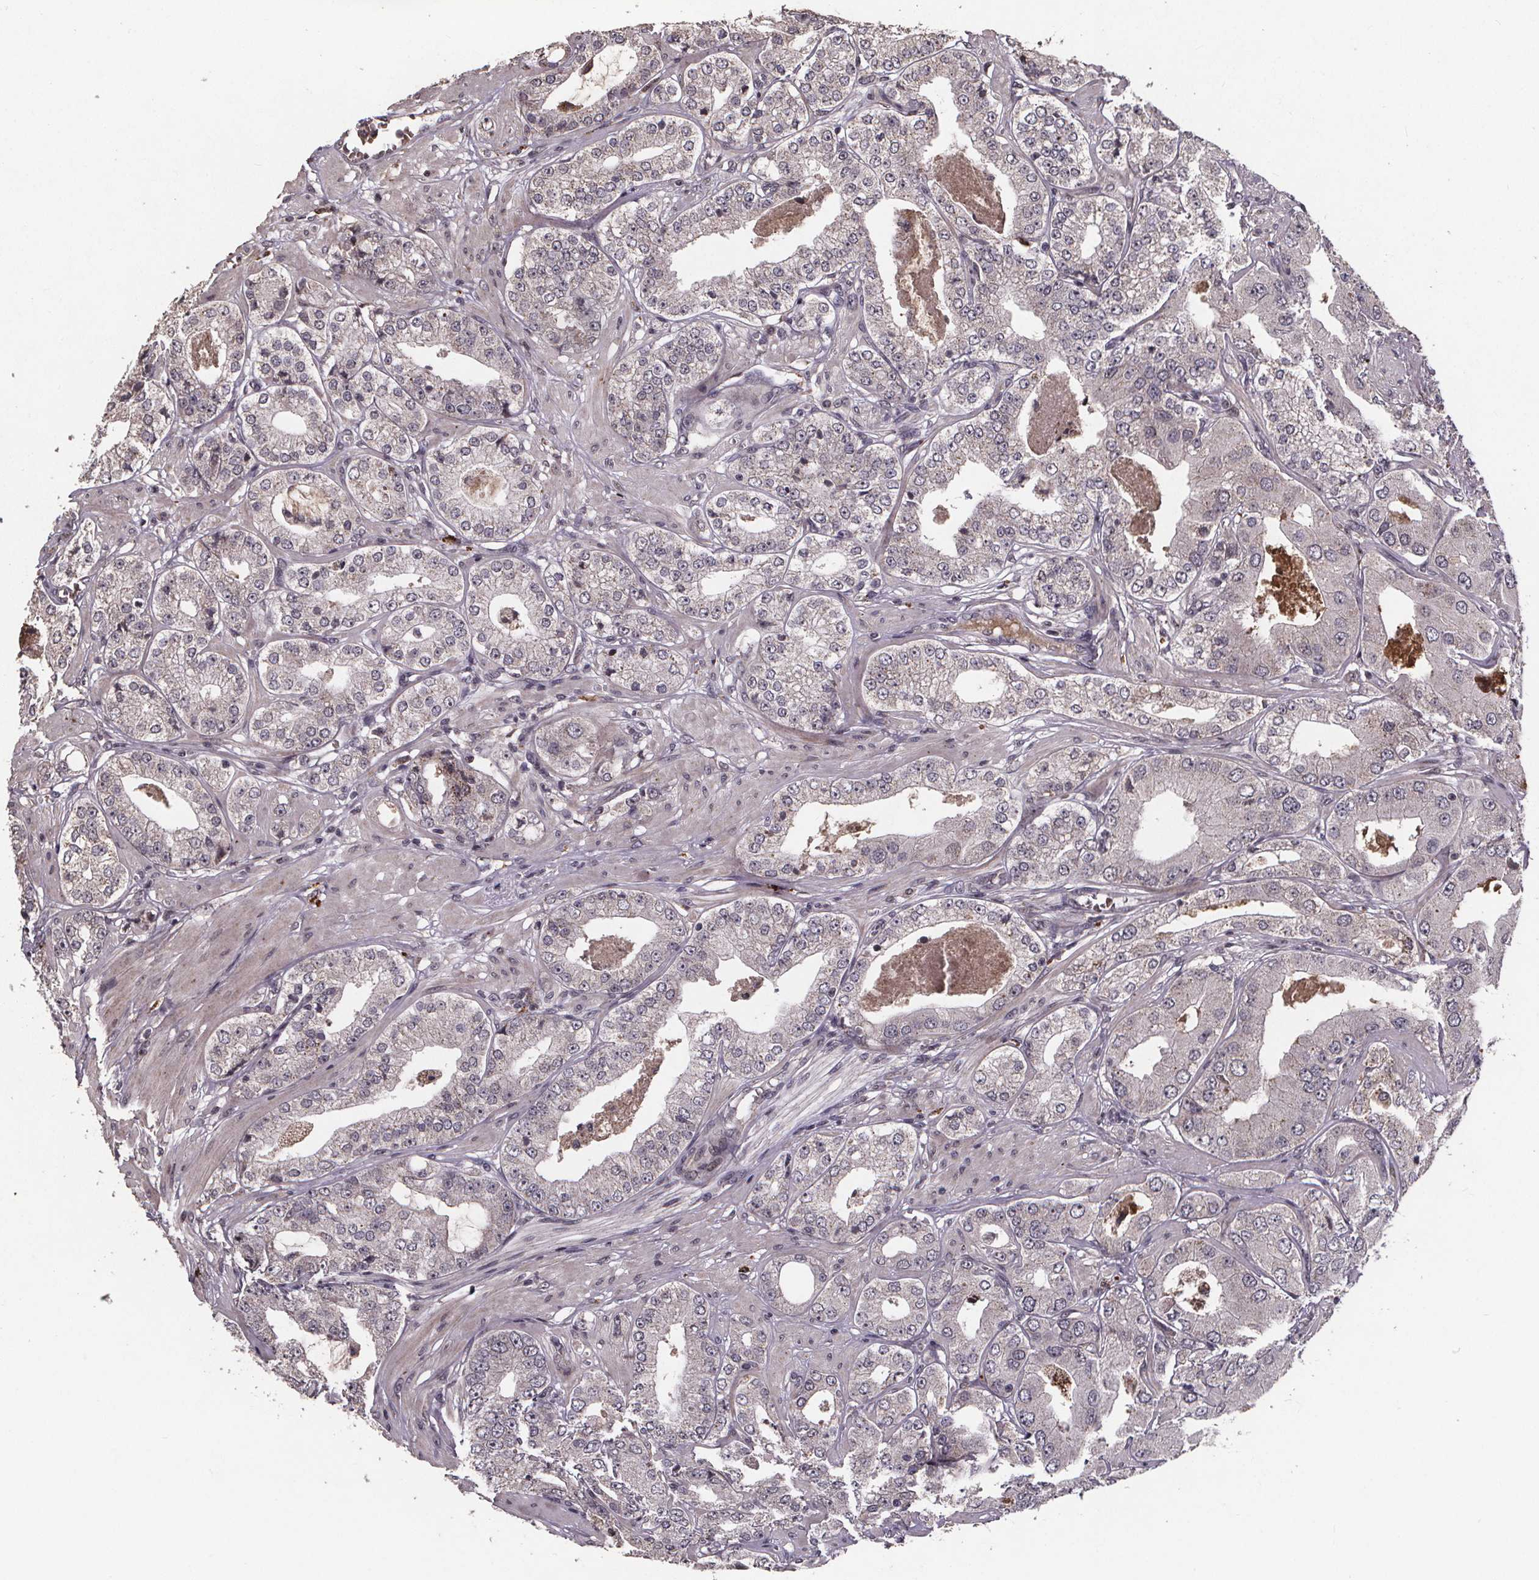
{"staining": {"intensity": "negative", "quantity": "none", "location": "none"}, "tissue": "prostate cancer", "cell_type": "Tumor cells", "image_type": "cancer", "snomed": [{"axis": "morphology", "description": "Adenocarcinoma, Low grade"}, {"axis": "topography", "description": "Prostate"}], "caption": "Low-grade adenocarcinoma (prostate) was stained to show a protein in brown. There is no significant staining in tumor cells.", "gene": "GPX3", "patient": {"sex": "male", "age": 60}}